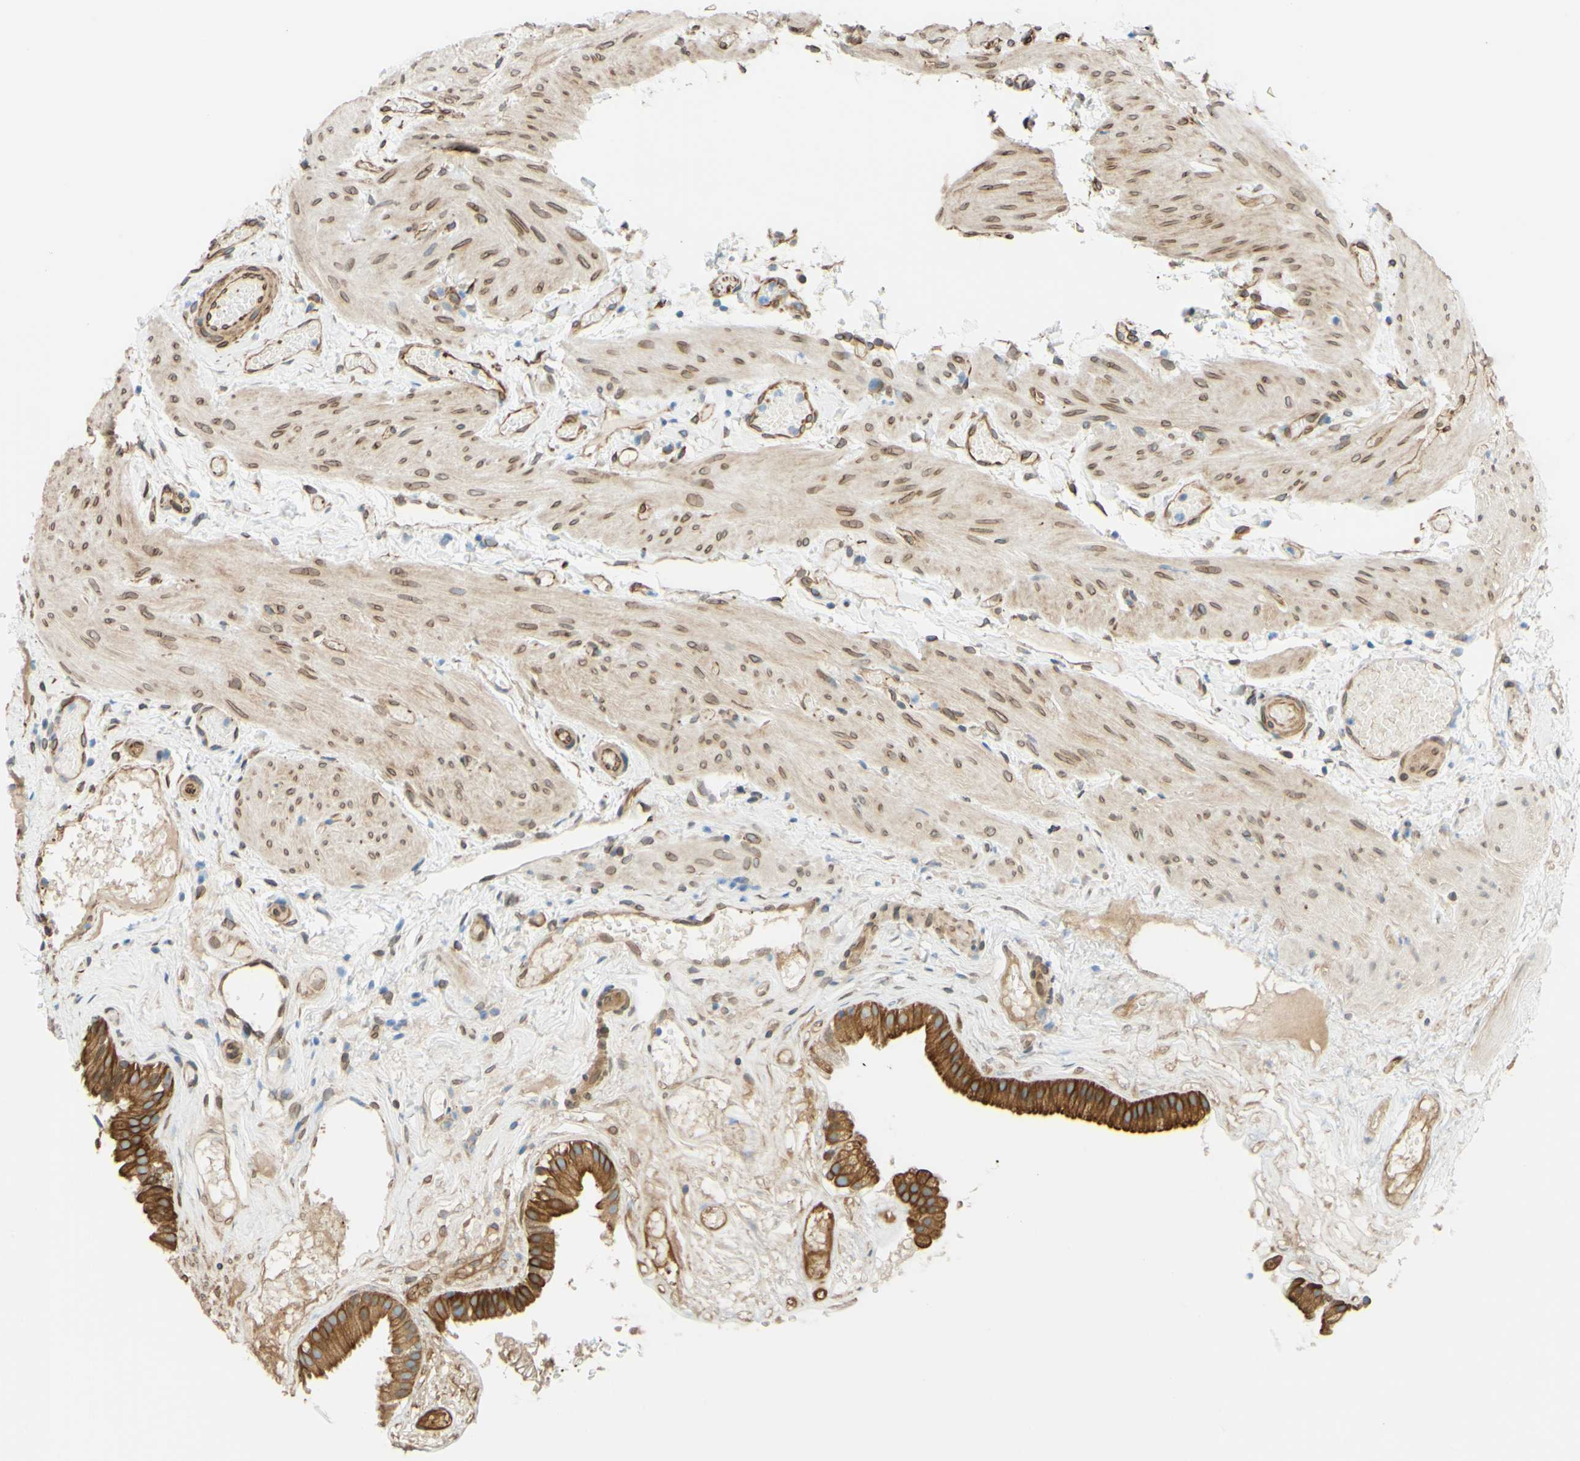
{"staining": {"intensity": "moderate", "quantity": ">75%", "location": "cytoplasmic/membranous,nuclear"}, "tissue": "gallbladder", "cell_type": "Glandular cells", "image_type": "normal", "snomed": [{"axis": "morphology", "description": "Normal tissue, NOS"}, {"axis": "topography", "description": "Gallbladder"}], "caption": "Immunohistochemistry (DAB (3,3'-diaminobenzidine)) staining of unremarkable gallbladder displays moderate cytoplasmic/membranous,nuclear protein positivity in about >75% of glandular cells.", "gene": "ENDOD1", "patient": {"sex": "female", "age": 26}}